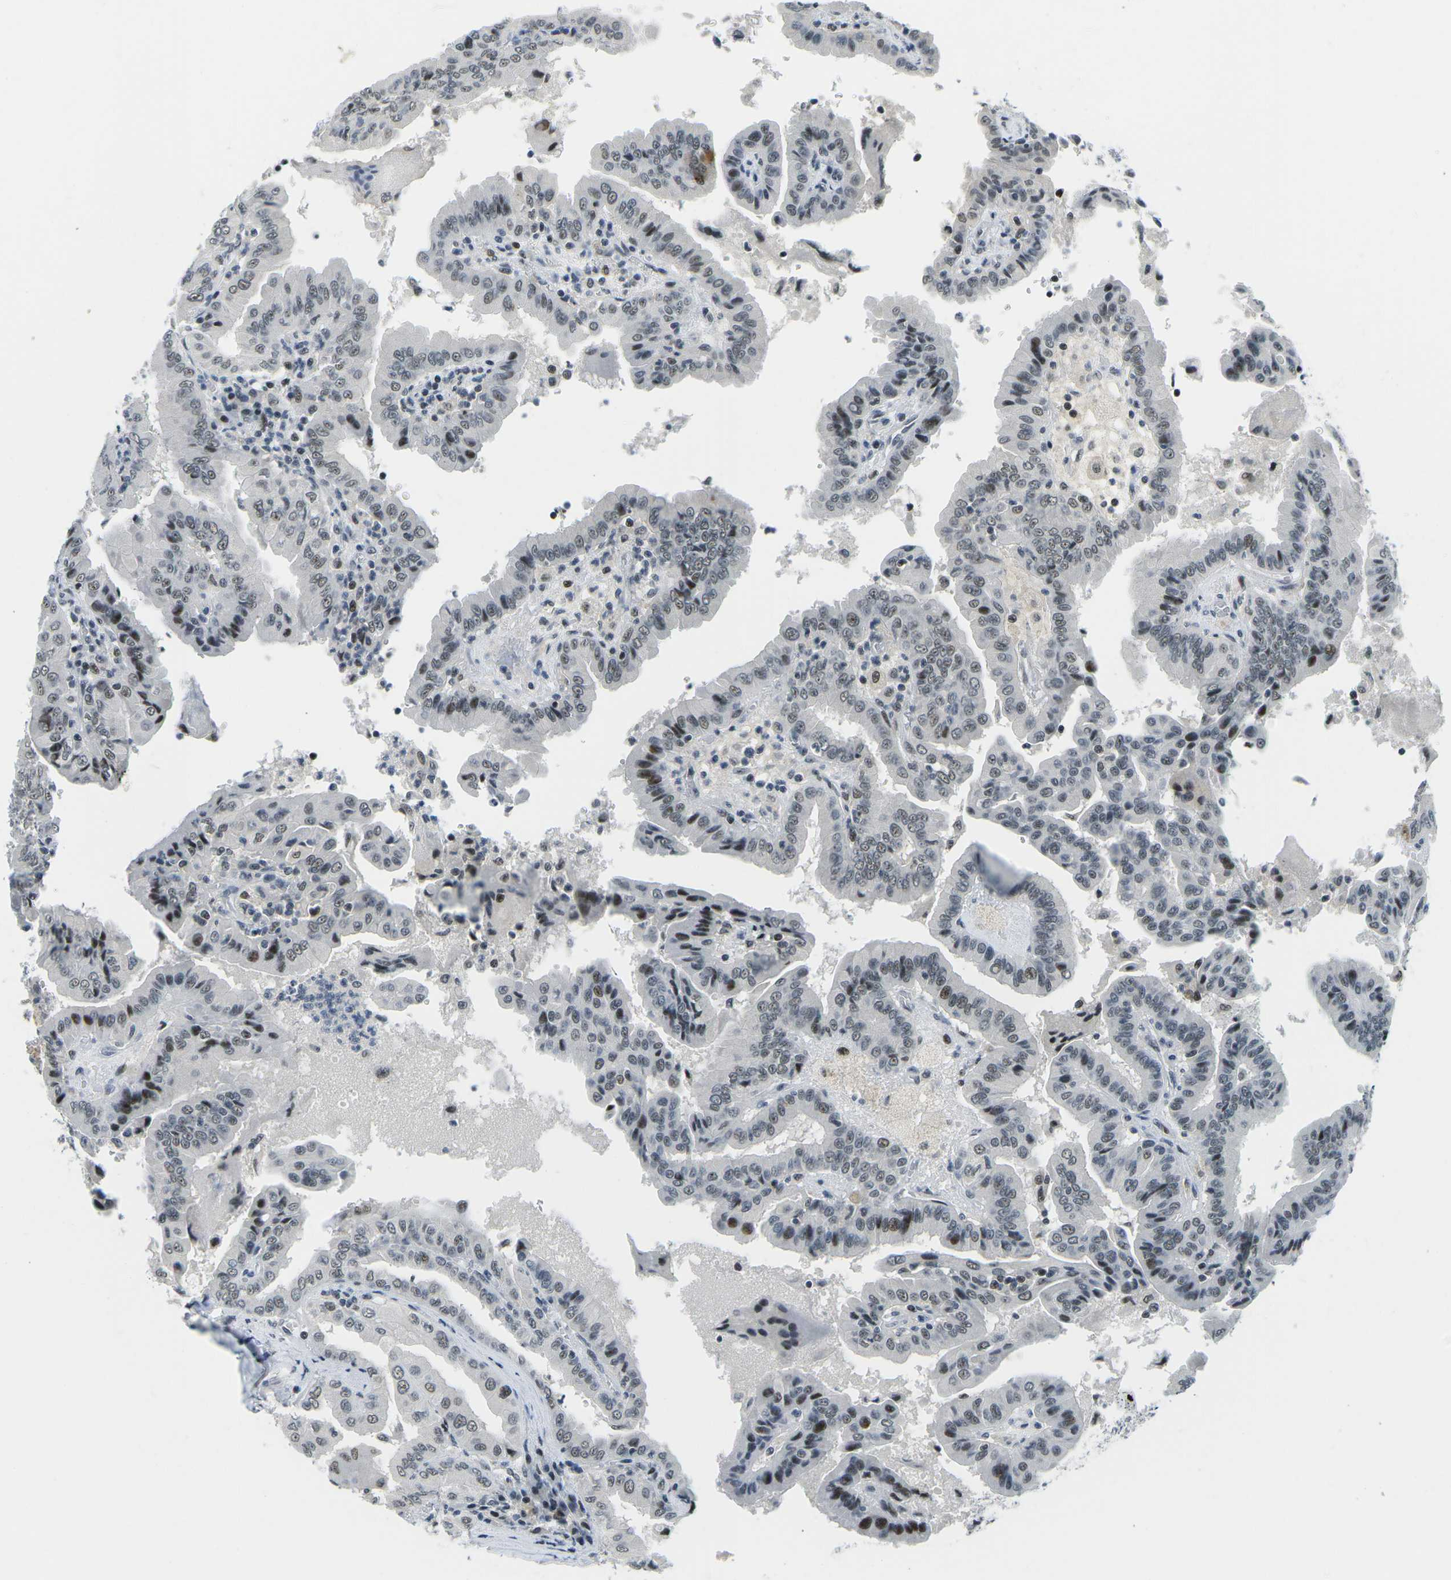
{"staining": {"intensity": "weak", "quantity": "25%-75%", "location": "nuclear"}, "tissue": "thyroid cancer", "cell_type": "Tumor cells", "image_type": "cancer", "snomed": [{"axis": "morphology", "description": "Papillary adenocarcinoma, NOS"}, {"axis": "topography", "description": "Thyroid gland"}], "caption": "Weak nuclear positivity is seen in about 25%-75% of tumor cells in thyroid cancer.", "gene": "PRPF8", "patient": {"sex": "male", "age": 33}}